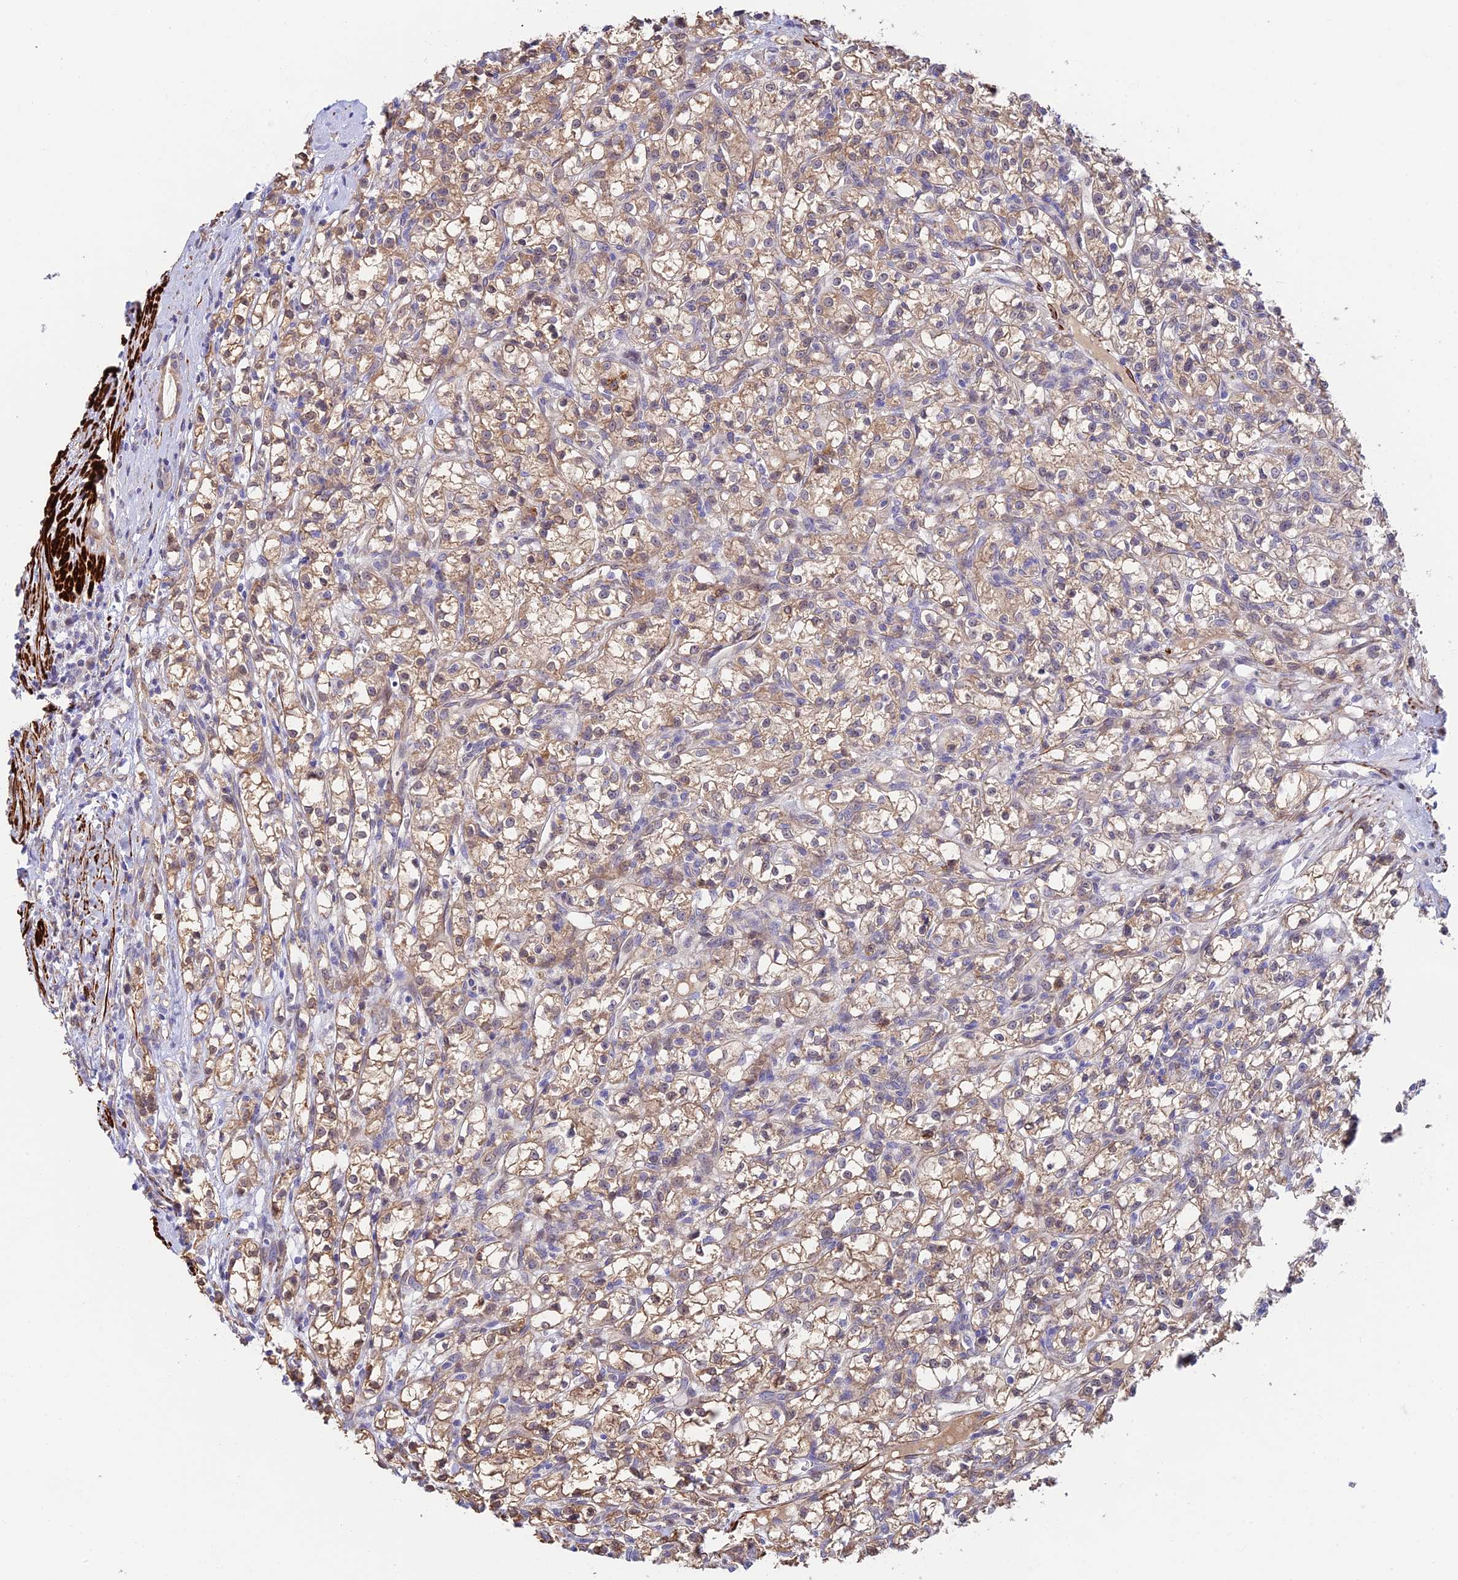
{"staining": {"intensity": "moderate", "quantity": ">75%", "location": "cytoplasmic/membranous"}, "tissue": "renal cancer", "cell_type": "Tumor cells", "image_type": "cancer", "snomed": [{"axis": "morphology", "description": "Adenocarcinoma, NOS"}, {"axis": "topography", "description": "Kidney"}], "caption": "A high-resolution micrograph shows IHC staining of renal cancer (adenocarcinoma), which demonstrates moderate cytoplasmic/membranous expression in approximately >75% of tumor cells.", "gene": "ANKRD50", "patient": {"sex": "female", "age": 59}}